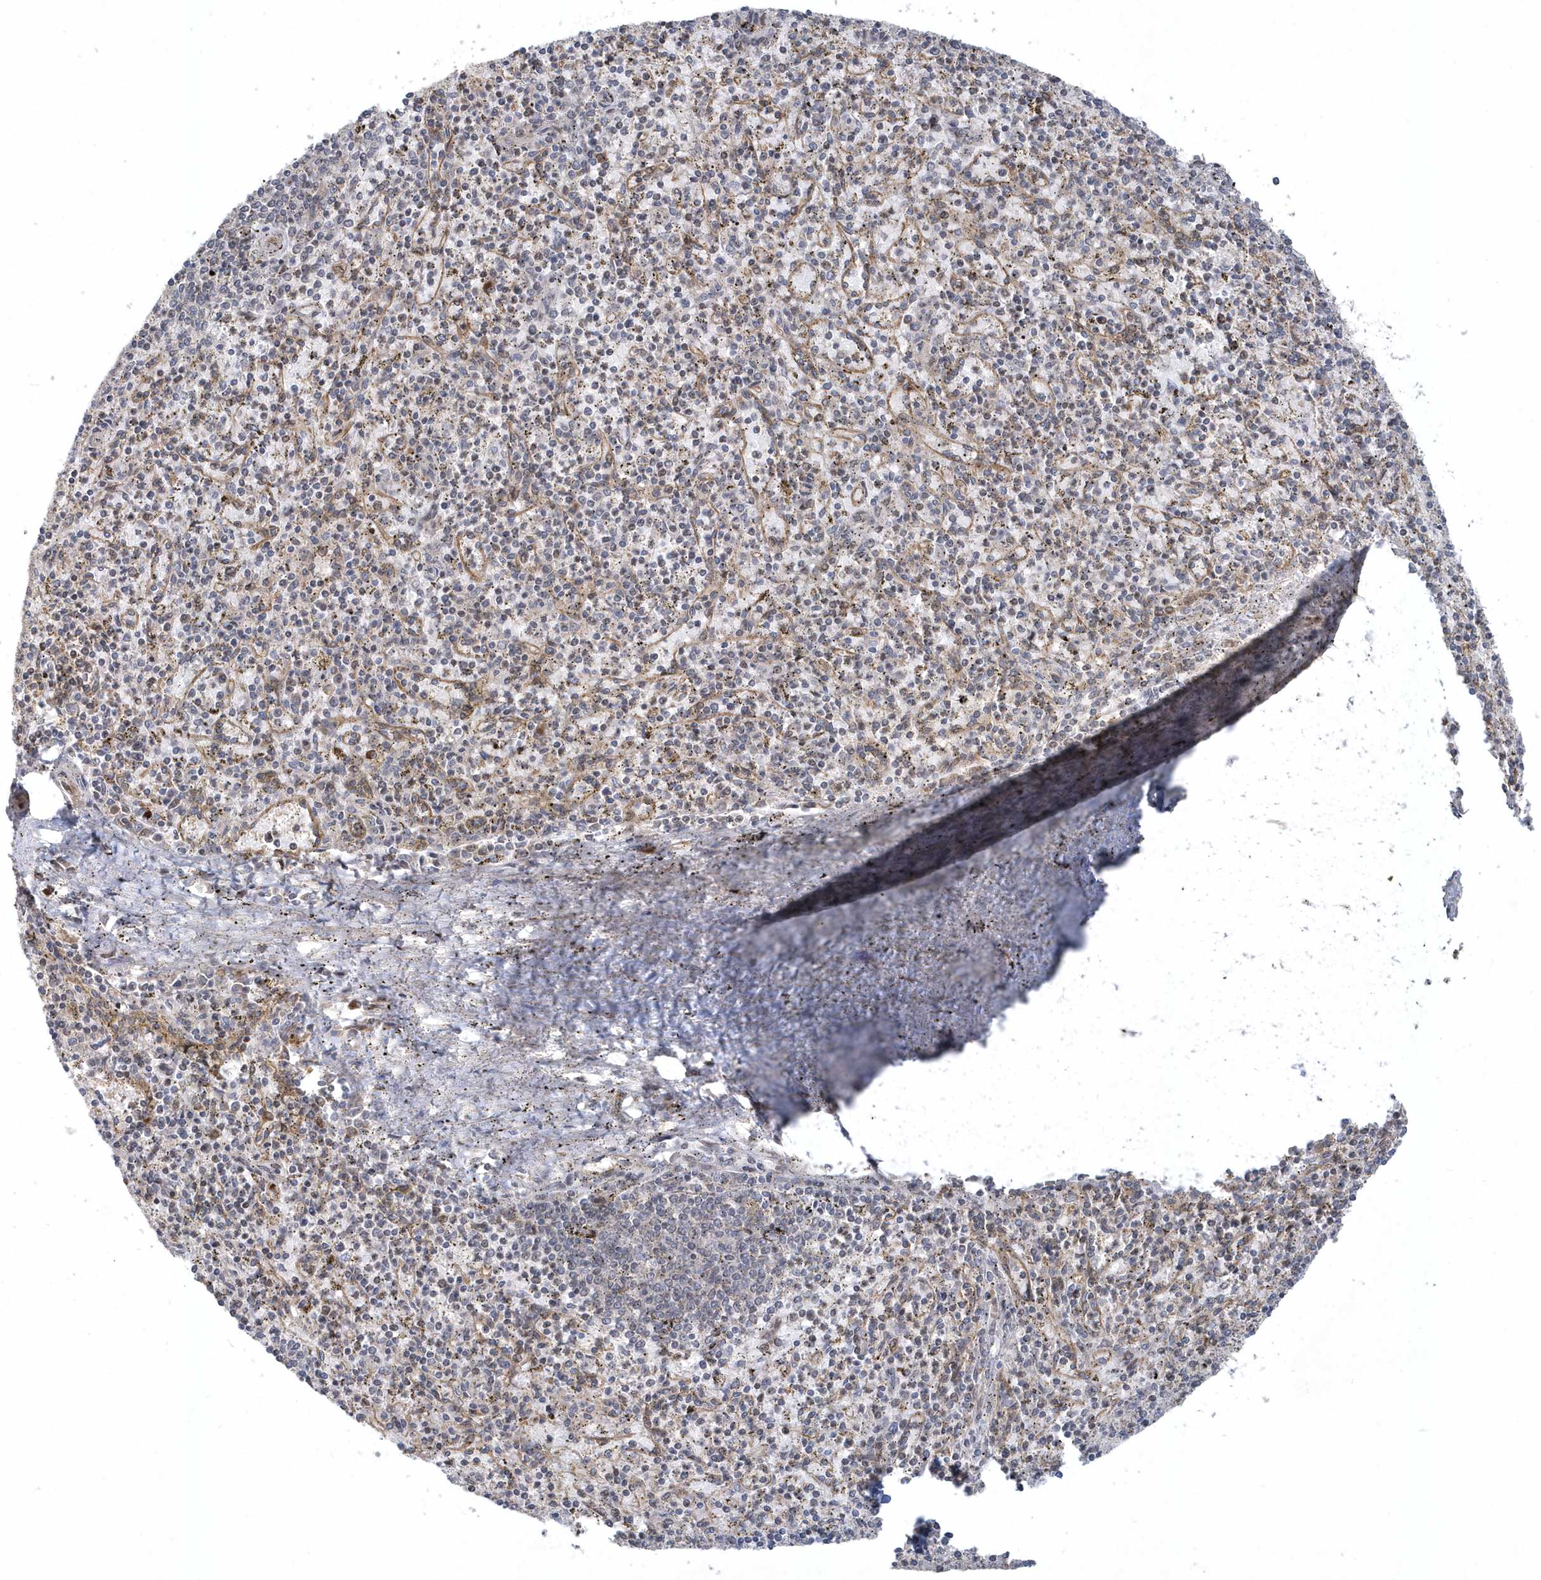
{"staining": {"intensity": "negative", "quantity": "none", "location": "none"}, "tissue": "spleen", "cell_type": "Cells in red pulp", "image_type": "normal", "snomed": [{"axis": "morphology", "description": "Normal tissue, NOS"}, {"axis": "topography", "description": "Spleen"}], "caption": "High magnification brightfield microscopy of normal spleen stained with DAB (brown) and counterstained with hematoxylin (blue): cells in red pulp show no significant expression. Brightfield microscopy of immunohistochemistry (IHC) stained with DAB (brown) and hematoxylin (blue), captured at high magnification.", "gene": "TRAIP", "patient": {"sex": "male", "age": 72}}